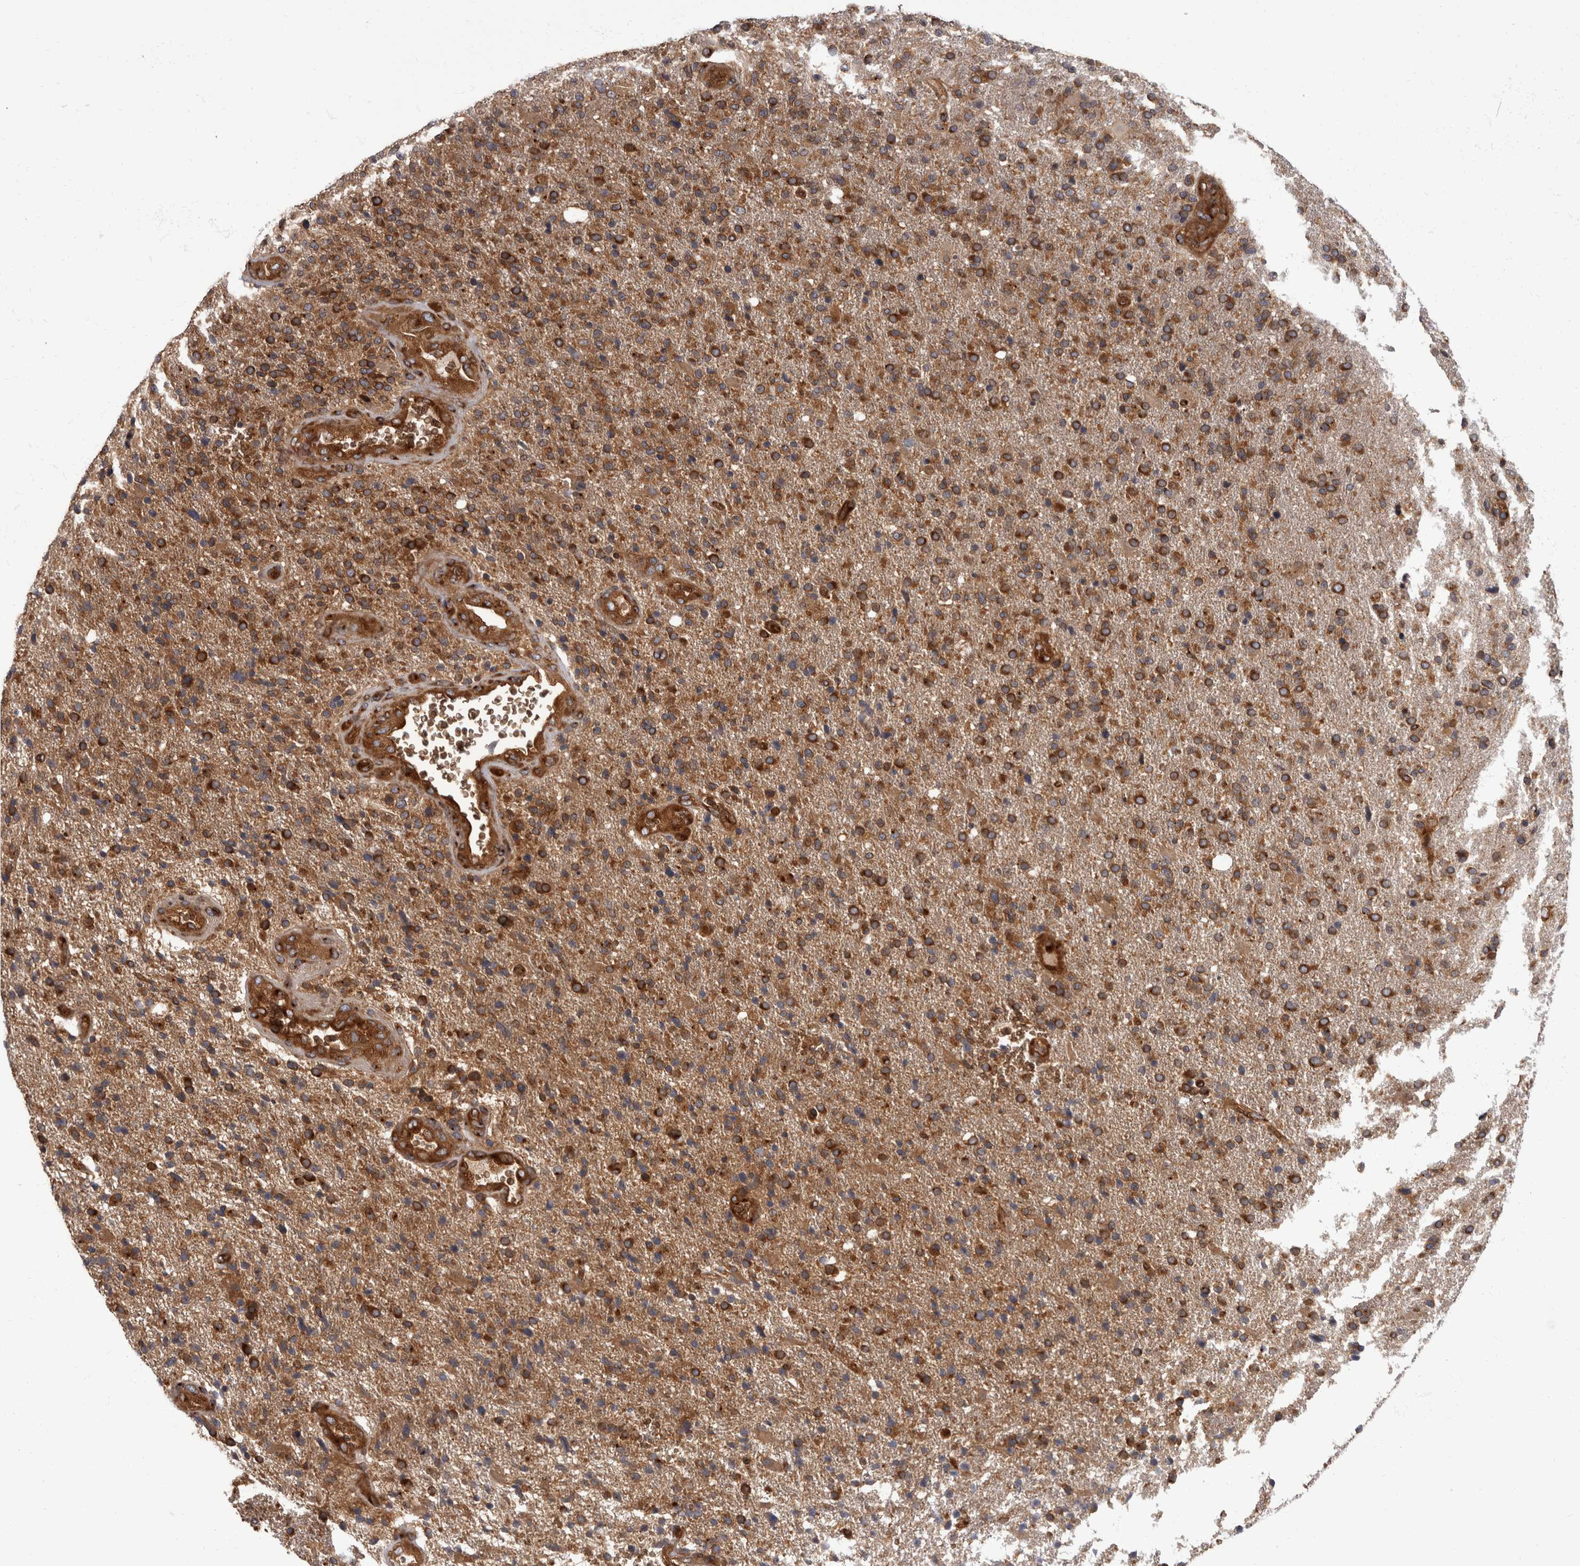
{"staining": {"intensity": "strong", "quantity": "25%-75%", "location": "cytoplasmic/membranous"}, "tissue": "glioma", "cell_type": "Tumor cells", "image_type": "cancer", "snomed": [{"axis": "morphology", "description": "Glioma, malignant, High grade"}, {"axis": "topography", "description": "Brain"}], "caption": "Tumor cells display high levels of strong cytoplasmic/membranous staining in approximately 25%-75% of cells in glioma. (Brightfield microscopy of DAB IHC at high magnification).", "gene": "HOOK3", "patient": {"sex": "male", "age": 72}}